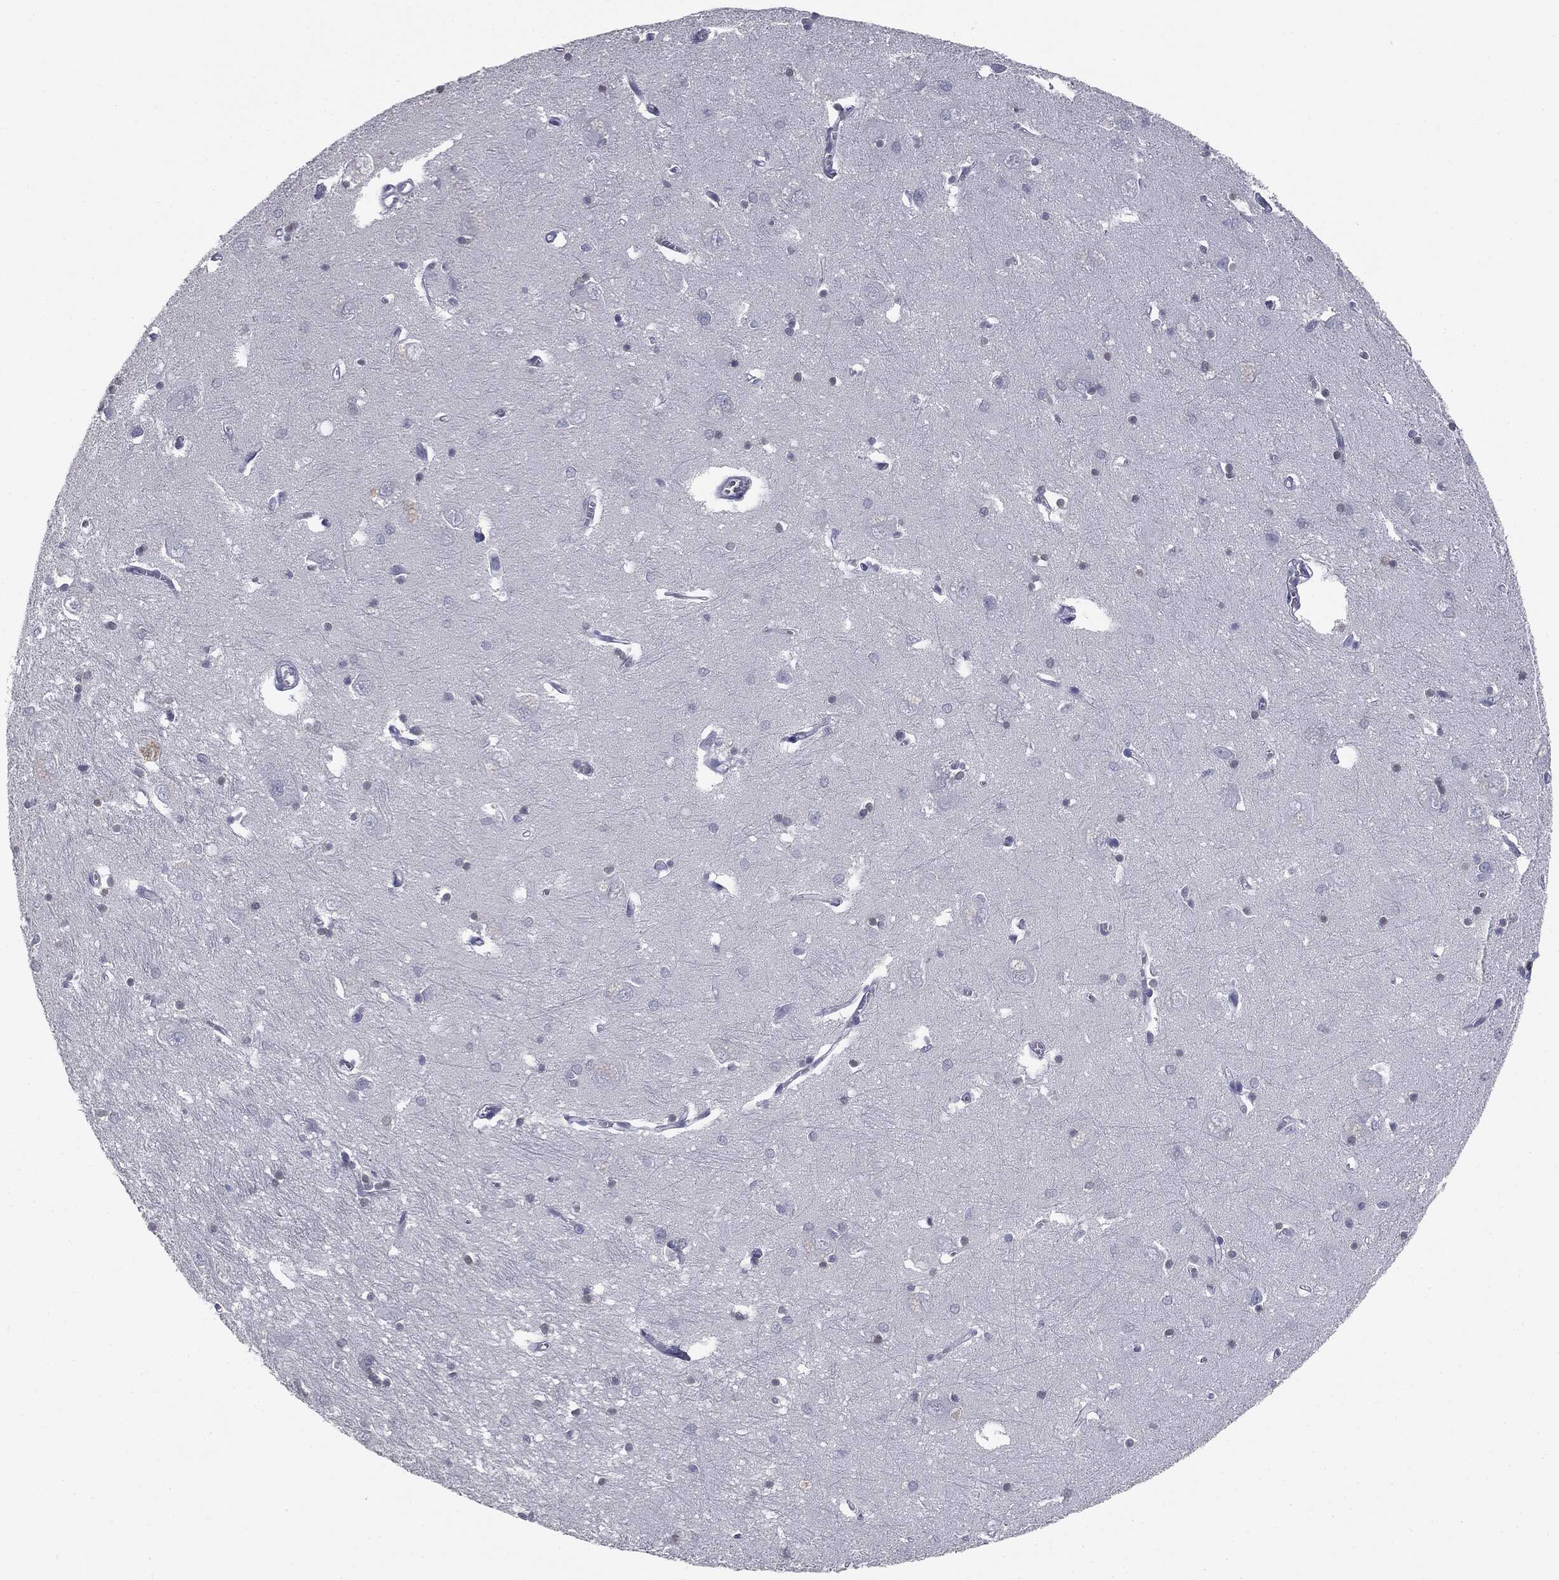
{"staining": {"intensity": "weak", "quantity": "25%-75%", "location": "nuclear"}, "tissue": "caudate", "cell_type": "Glial cells", "image_type": "normal", "snomed": [{"axis": "morphology", "description": "Normal tissue, NOS"}, {"axis": "topography", "description": "Lateral ventricle wall"}], "caption": "Weak nuclear expression for a protein is identified in about 25%-75% of glial cells of unremarkable caudate using IHC.", "gene": "ALDOB", "patient": {"sex": "male", "age": 54}}